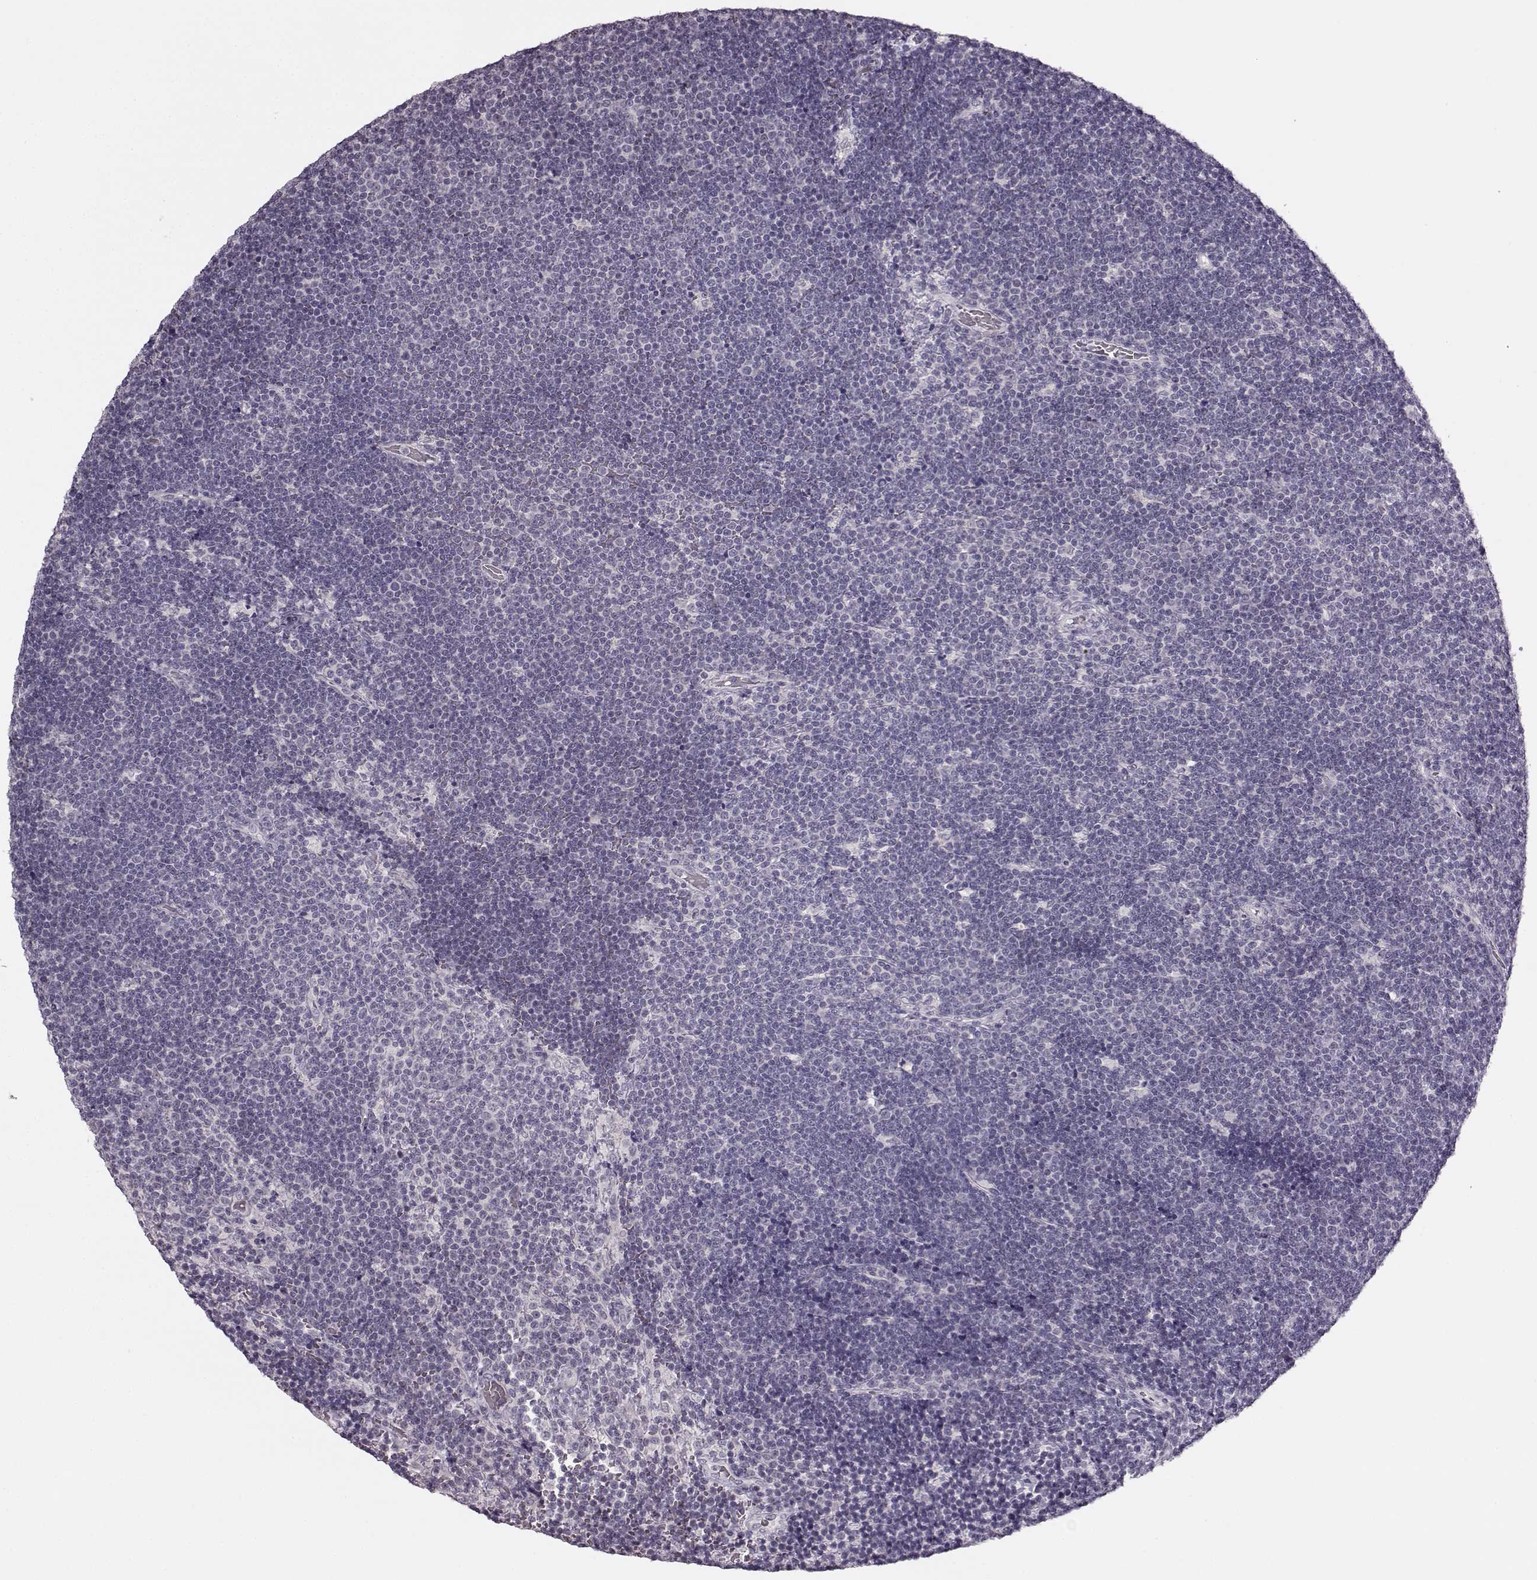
{"staining": {"intensity": "negative", "quantity": "none", "location": "none"}, "tissue": "lymphoma", "cell_type": "Tumor cells", "image_type": "cancer", "snomed": [{"axis": "morphology", "description": "Malignant lymphoma, non-Hodgkin's type, Low grade"}, {"axis": "topography", "description": "Brain"}], "caption": "Micrograph shows no protein expression in tumor cells of lymphoma tissue.", "gene": "MAP6D1", "patient": {"sex": "female", "age": 66}}